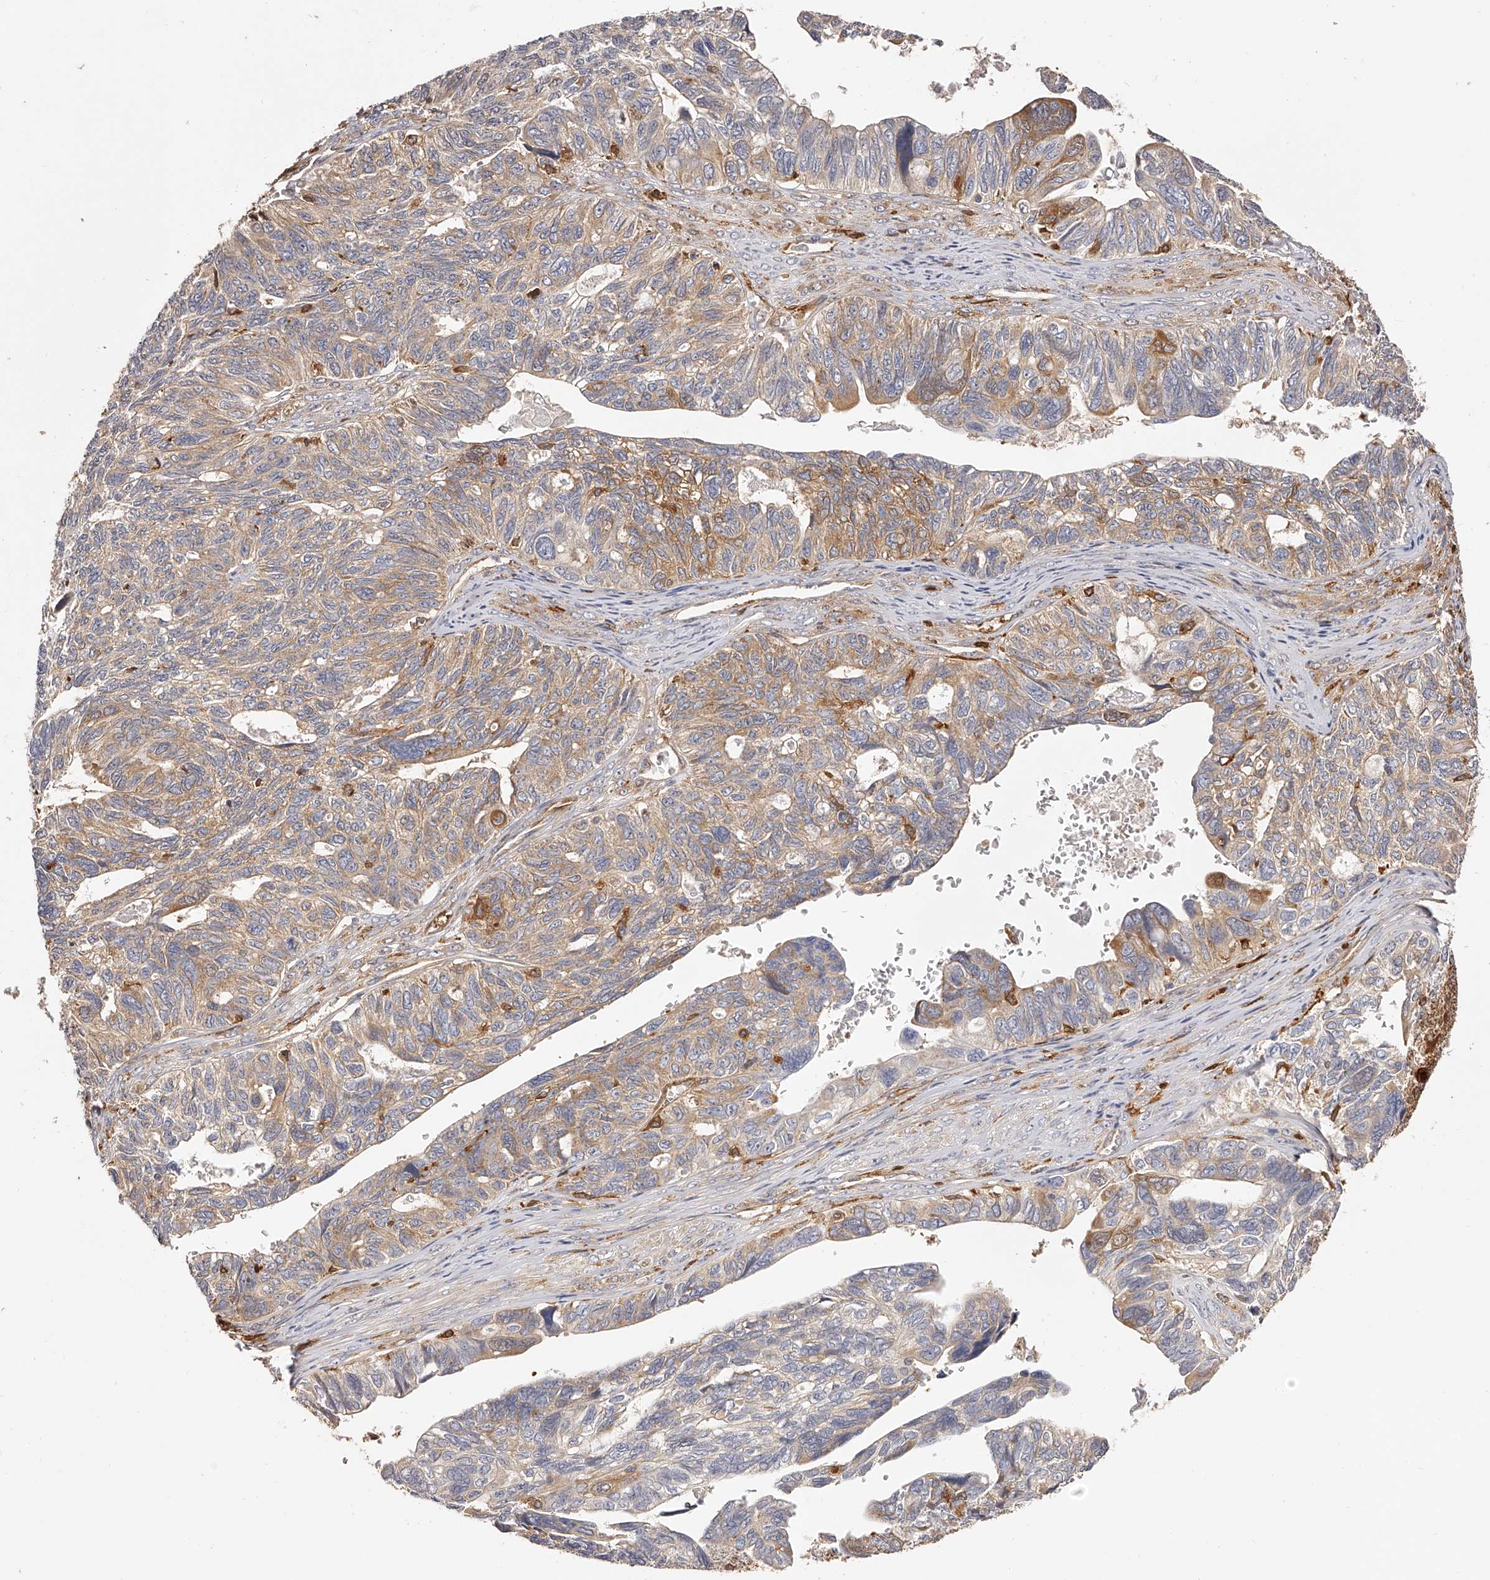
{"staining": {"intensity": "moderate", "quantity": ">75%", "location": "cytoplasmic/membranous"}, "tissue": "ovarian cancer", "cell_type": "Tumor cells", "image_type": "cancer", "snomed": [{"axis": "morphology", "description": "Cystadenocarcinoma, serous, NOS"}, {"axis": "topography", "description": "Ovary"}], "caption": "Ovarian cancer was stained to show a protein in brown. There is medium levels of moderate cytoplasmic/membranous staining in approximately >75% of tumor cells.", "gene": "LAP3", "patient": {"sex": "female", "age": 79}}